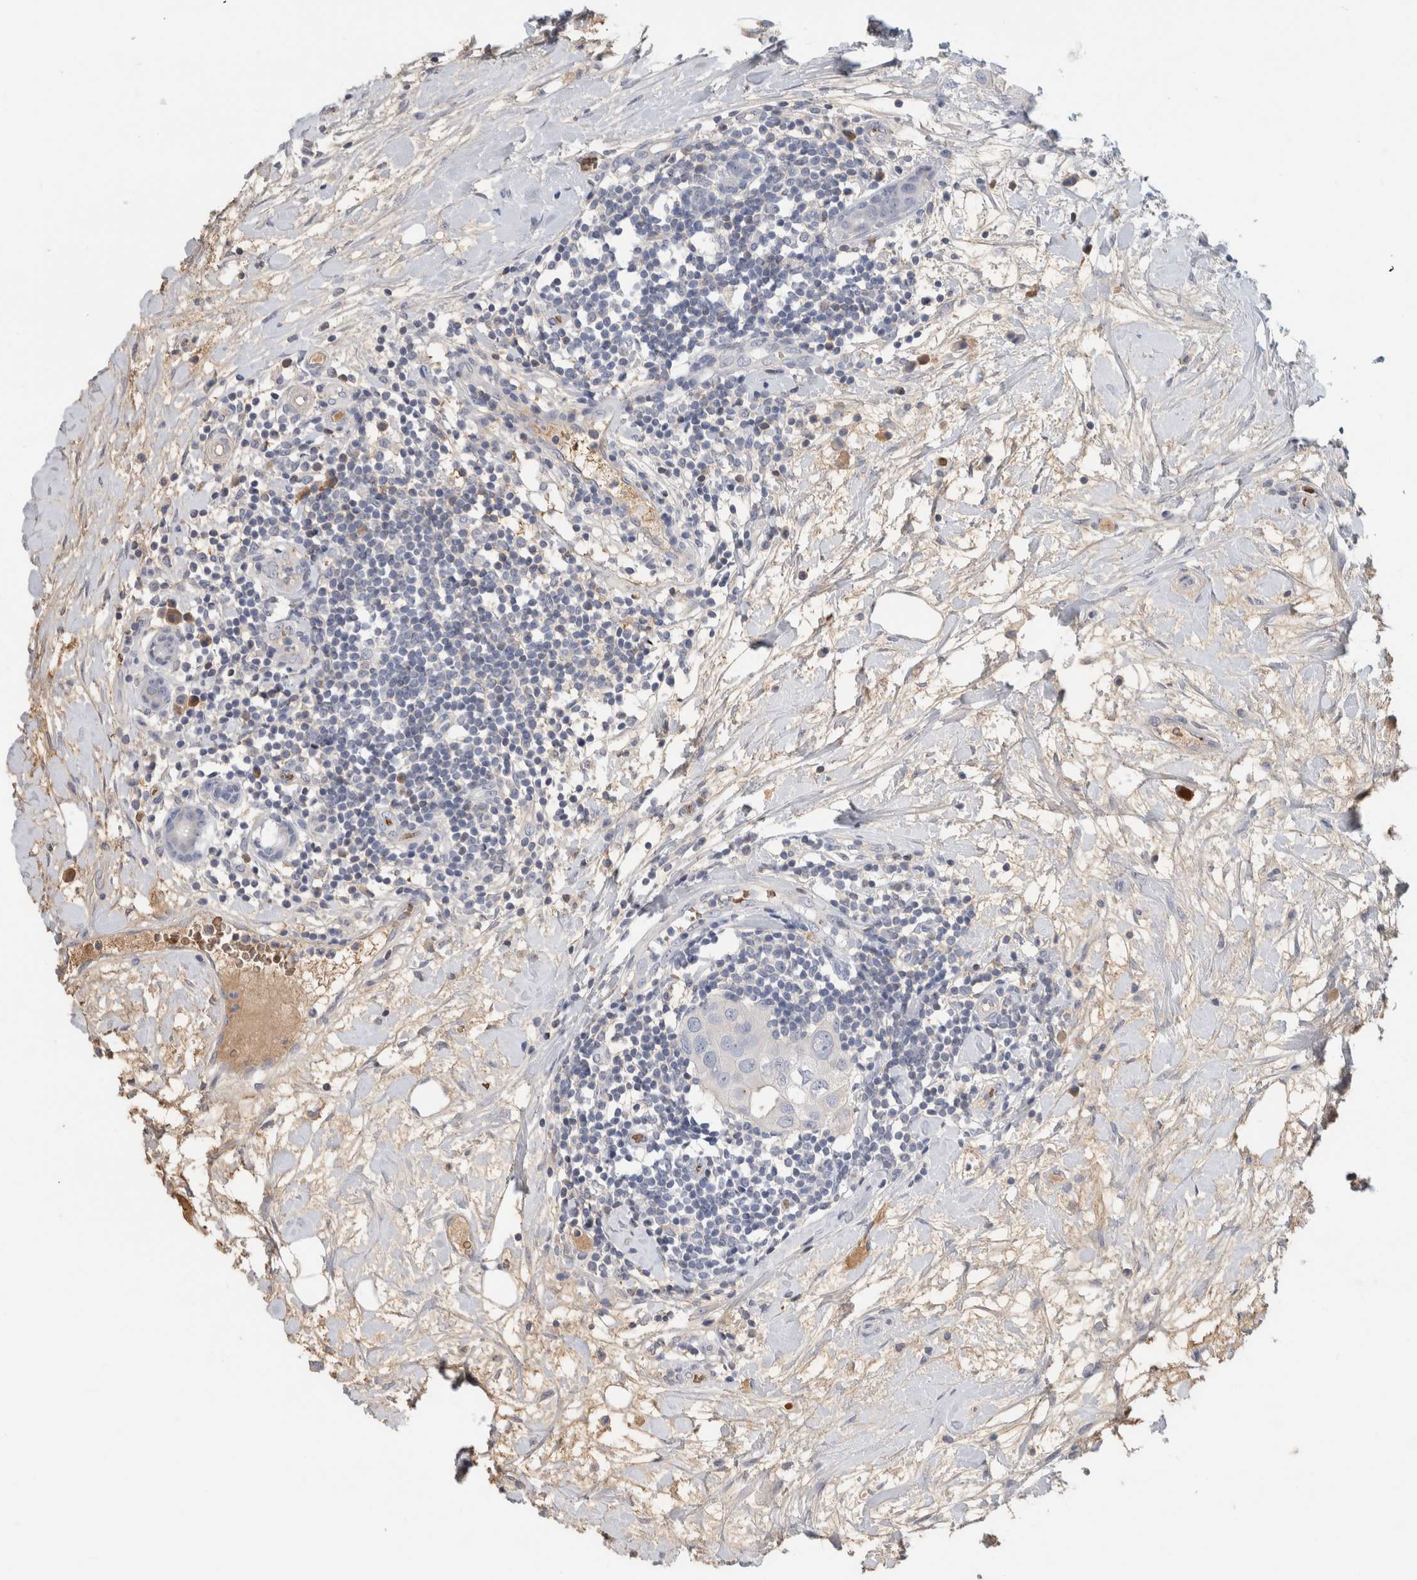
{"staining": {"intensity": "negative", "quantity": "none", "location": "none"}, "tissue": "breast cancer", "cell_type": "Tumor cells", "image_type": "cancer", "snomed": [{"axis": "morphology", "description": "Duct carcinoma"}, {"axis": "topography", "description": "Breast"}], "caption": "This is an immunohistochemistry (IHC) histopathology image of breast cancer (invasive ductal carcinoma). There is no positivity in tumor cells.", "gene": "CA1", "patient": {"sex": "female", "age": 40}}